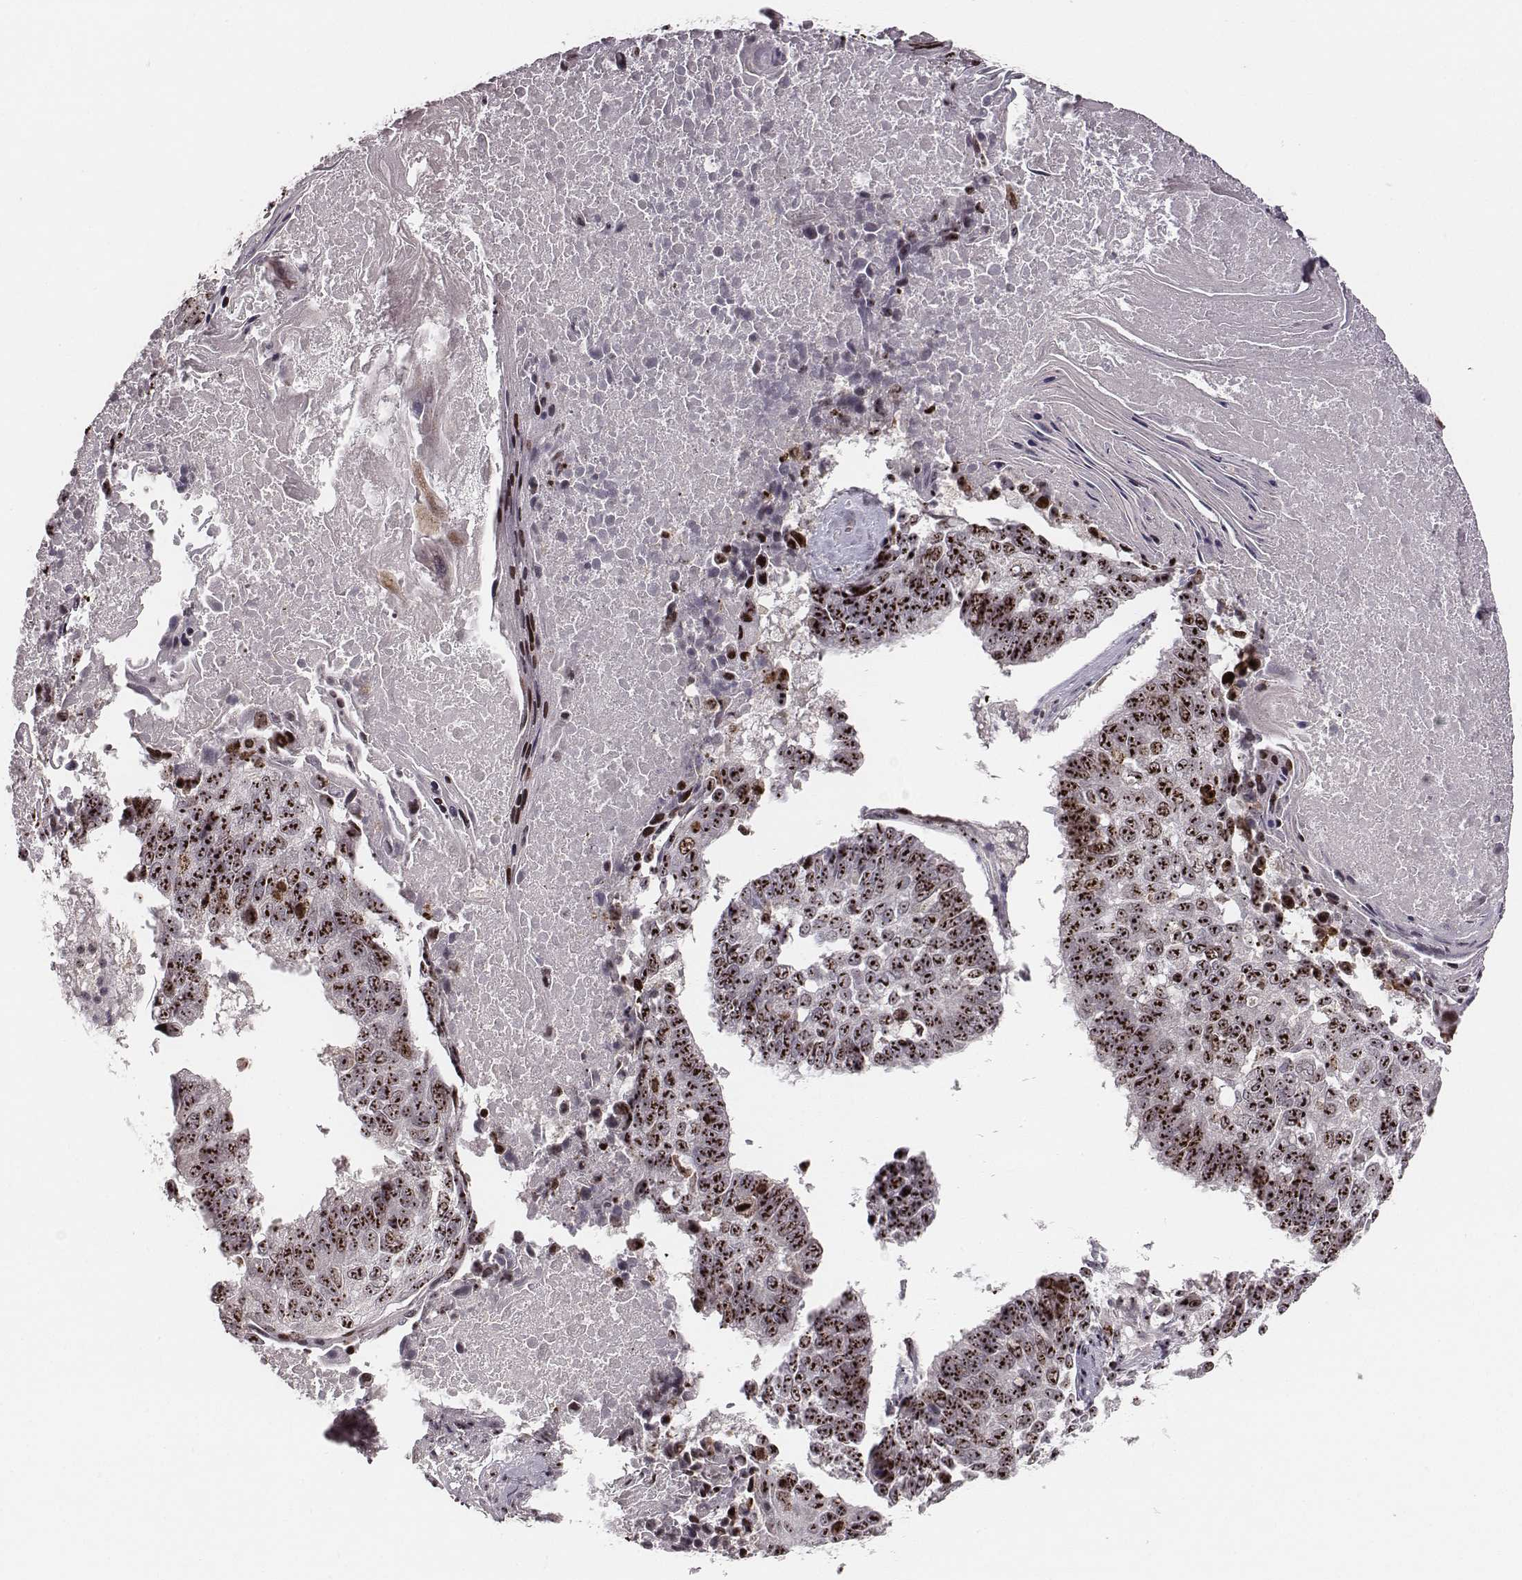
{"staining": {"intensity": "moderate", "quantity": ">75%", "location": "nuclear"}, "tissue": "lung cancer", "cell_type": "Tumor cells", "image_type": "cancer", "snomed": [{"axis": "morphology", "description": "Squamous cell carcinoma, NOS"}, {"axis": "topography", "description": "Lung"}], "caption": "IHC histopathology image of neoplastic tissue: lung cancer stained using immunohistochemistry exhibits medium levels of moderate protein expression localized specifically in the nuclear of tumor cells, appearing as a nuclear brown color.", "gene": "NOP56", "patient": {"sex": "male", "age": 73}}